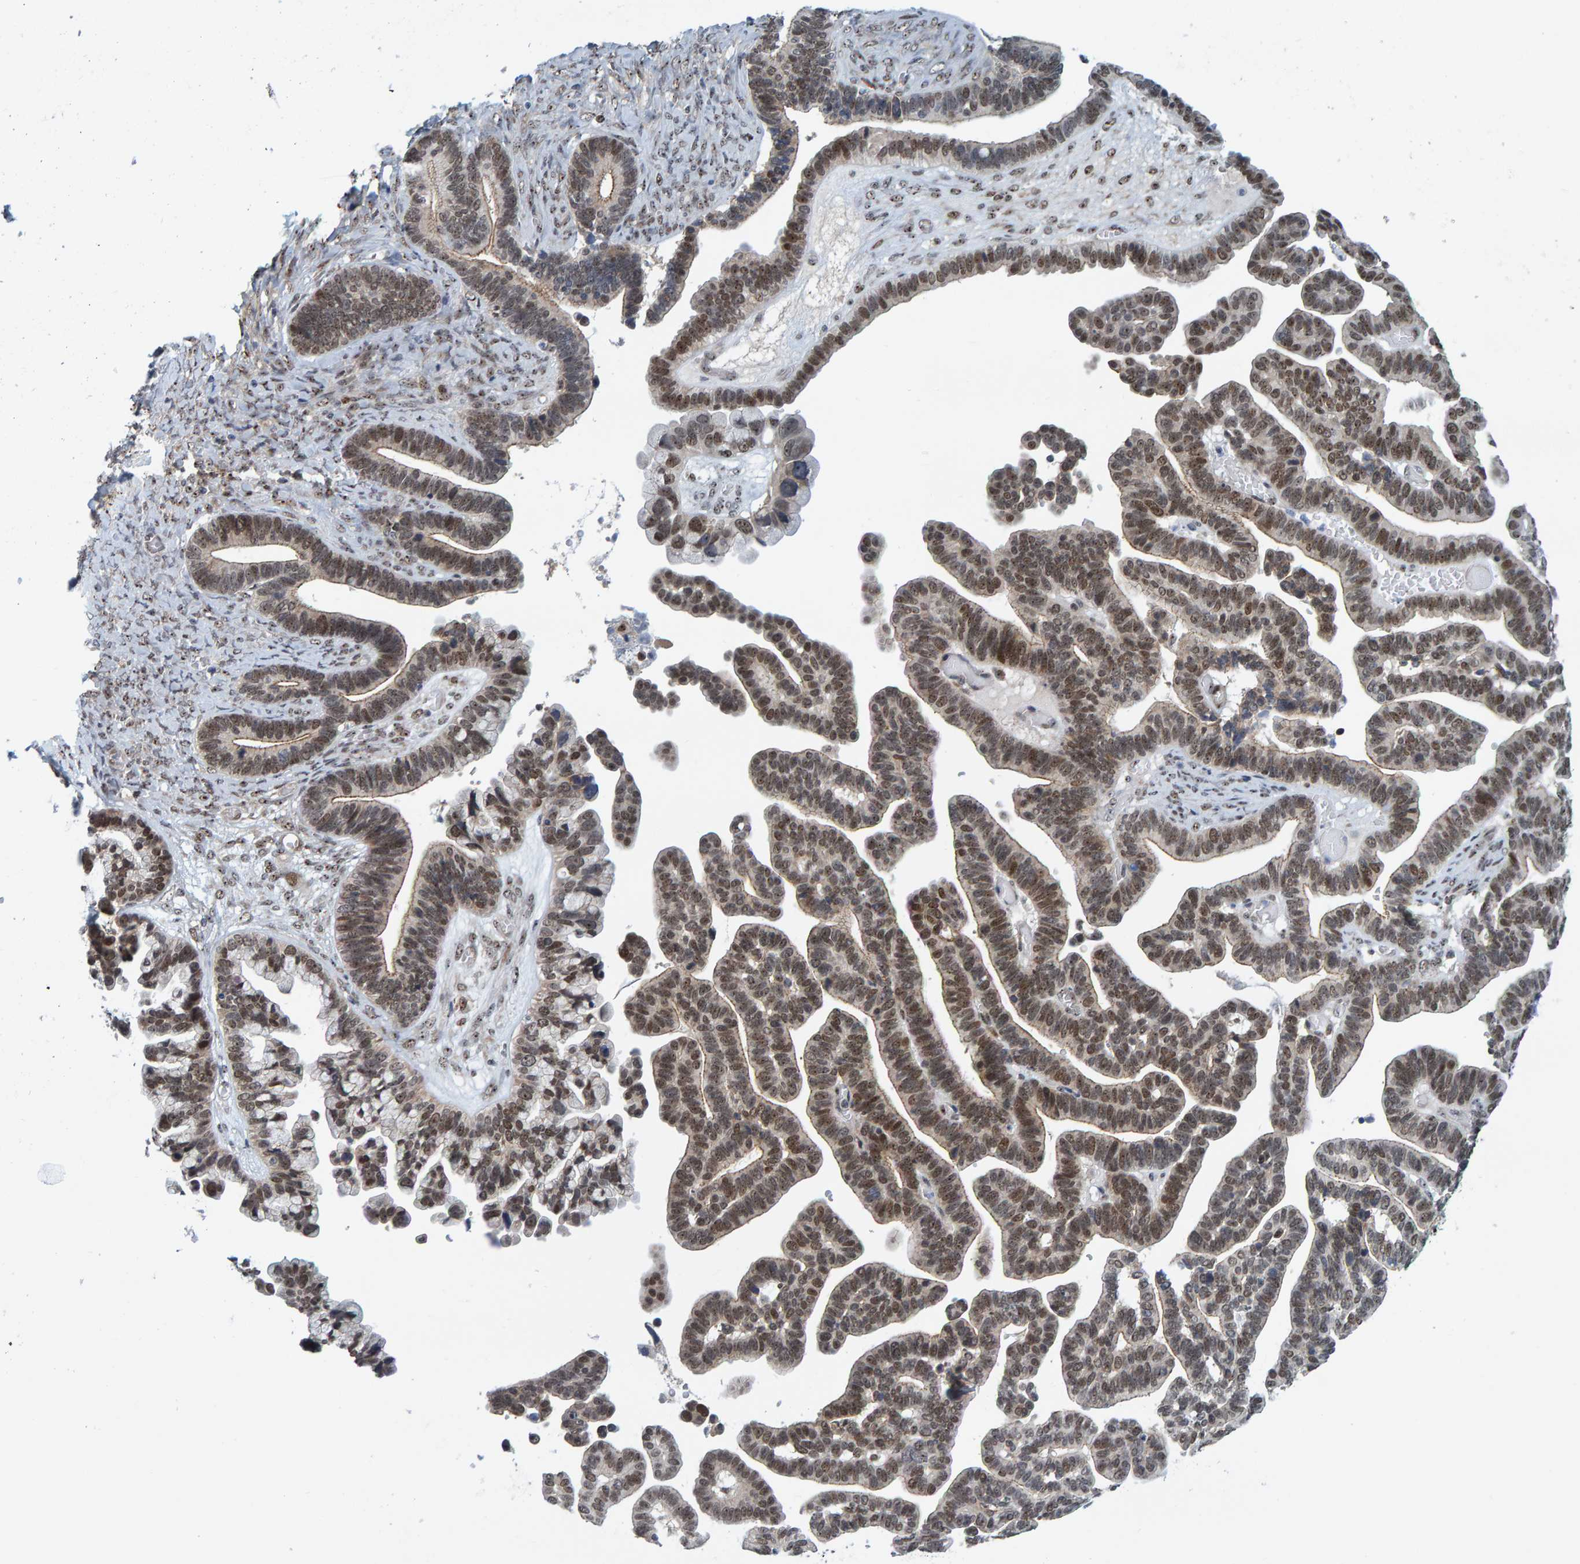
{"staining": {"intensity": "weak", "quantity": ">75%", "location": "nuclear"}, "tissue": "ovarian cancer", "cell_type": "Tumor cells", "image_type": "cancer", "snomed": [{"axis": "morphology", "description": "Cystadenocarcinoma, serous, NOS"}, {"axis": "topography", "description": "Ovary"}], "caption": "Ovarian cancer tissue displays weak nuclear positivity in about >75% of tumor cells", "gene": "POLR1E", "patient": {"sex": "female", "age": 56}}